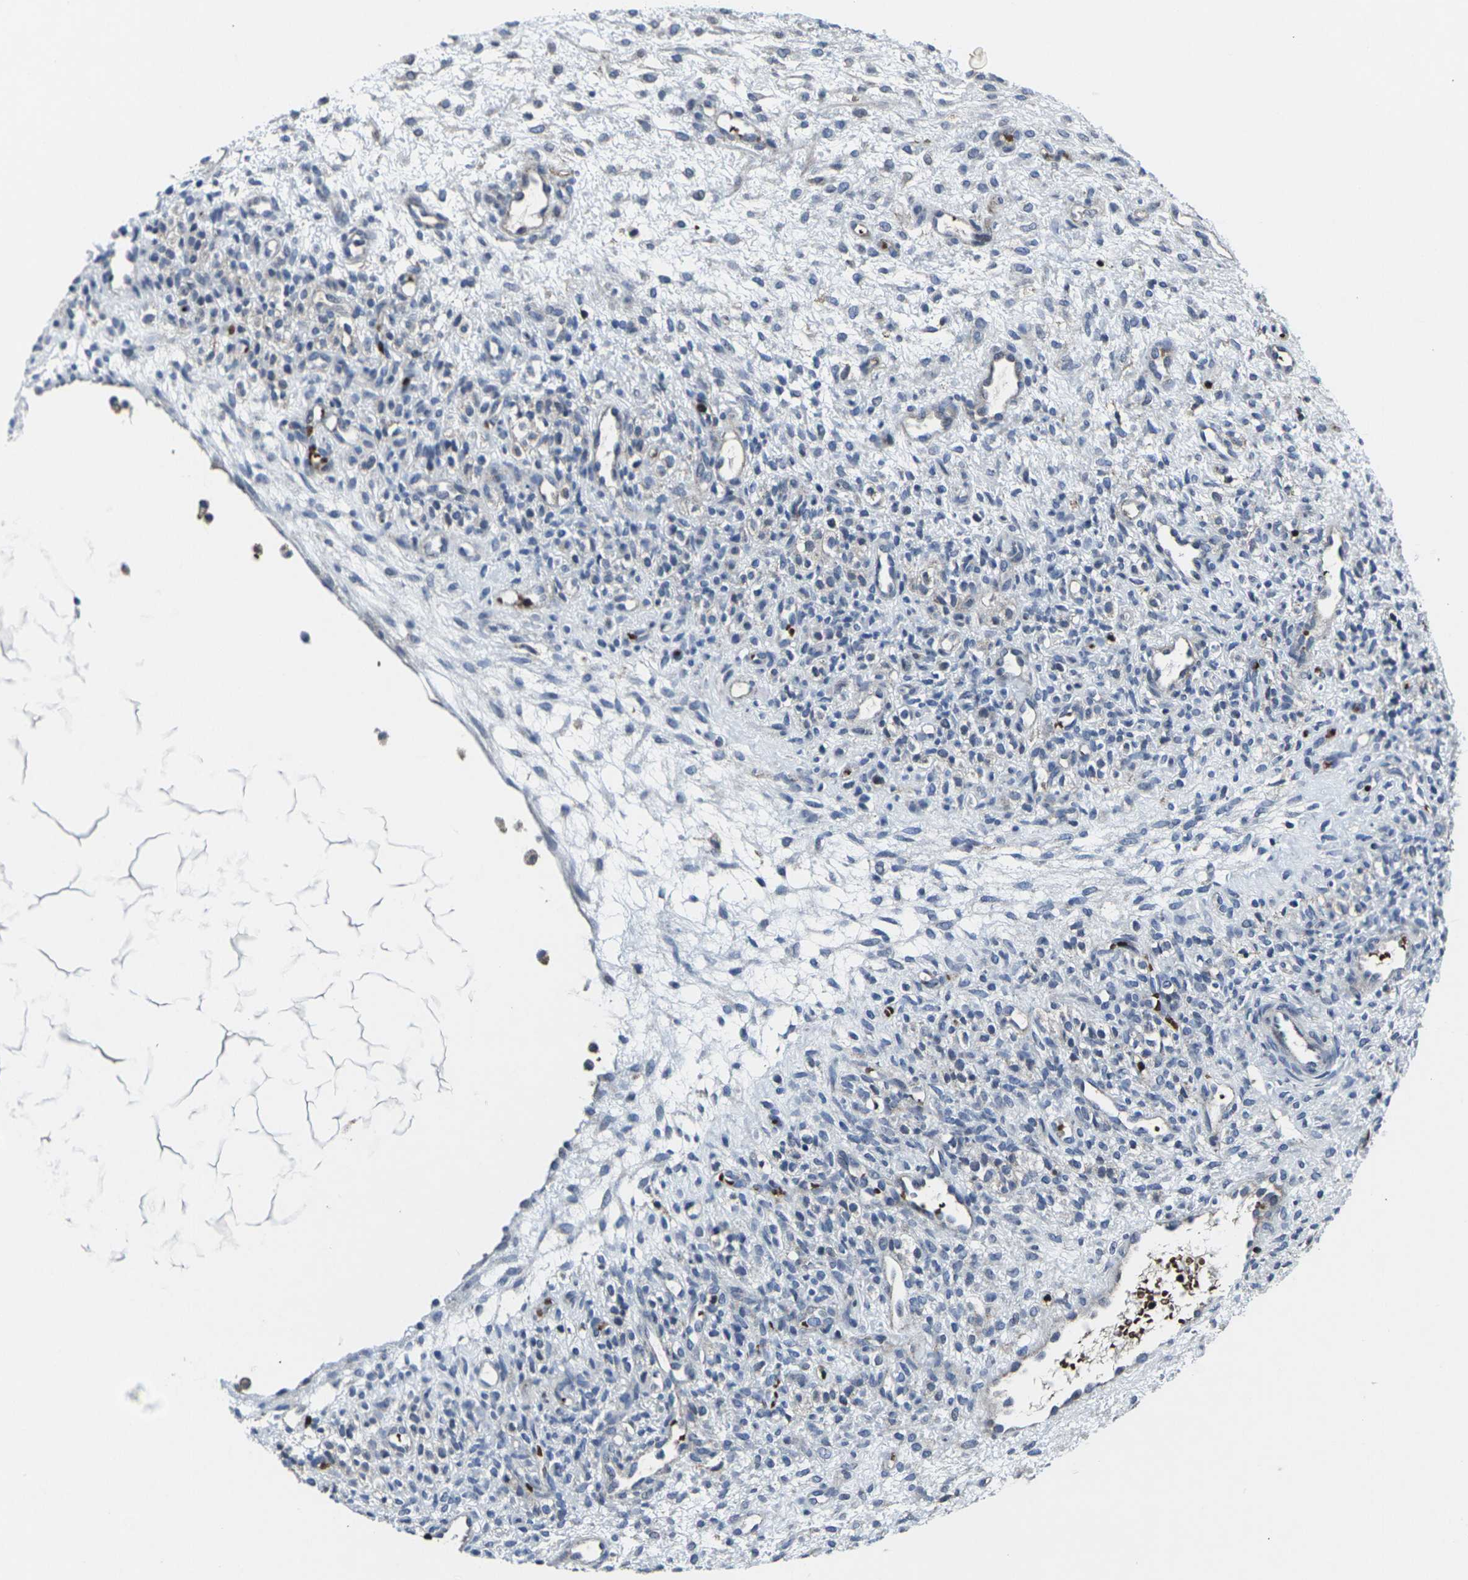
{"staining": {"intensity": "negative", "quantity": "none", "location": "none"}, "tissue": "ovary", "cell_type": "Ovarian stroma cells", "image_type": "normal", "snomed": [{"axis": "morphology", "description": "Normal tissue, NOS"}, {"axis": "morphology", "description": "Cyst, NOS"}, {"axis": "topography", "description": "Ovary"}], "caption": "High power microscopy image of an immunohistochemistry micrograph of benign ovary, revealing no significant positivity in ovarian stroma cells.", "gene": "STAT4", "patient": {"sex": "female", "age": 18}}